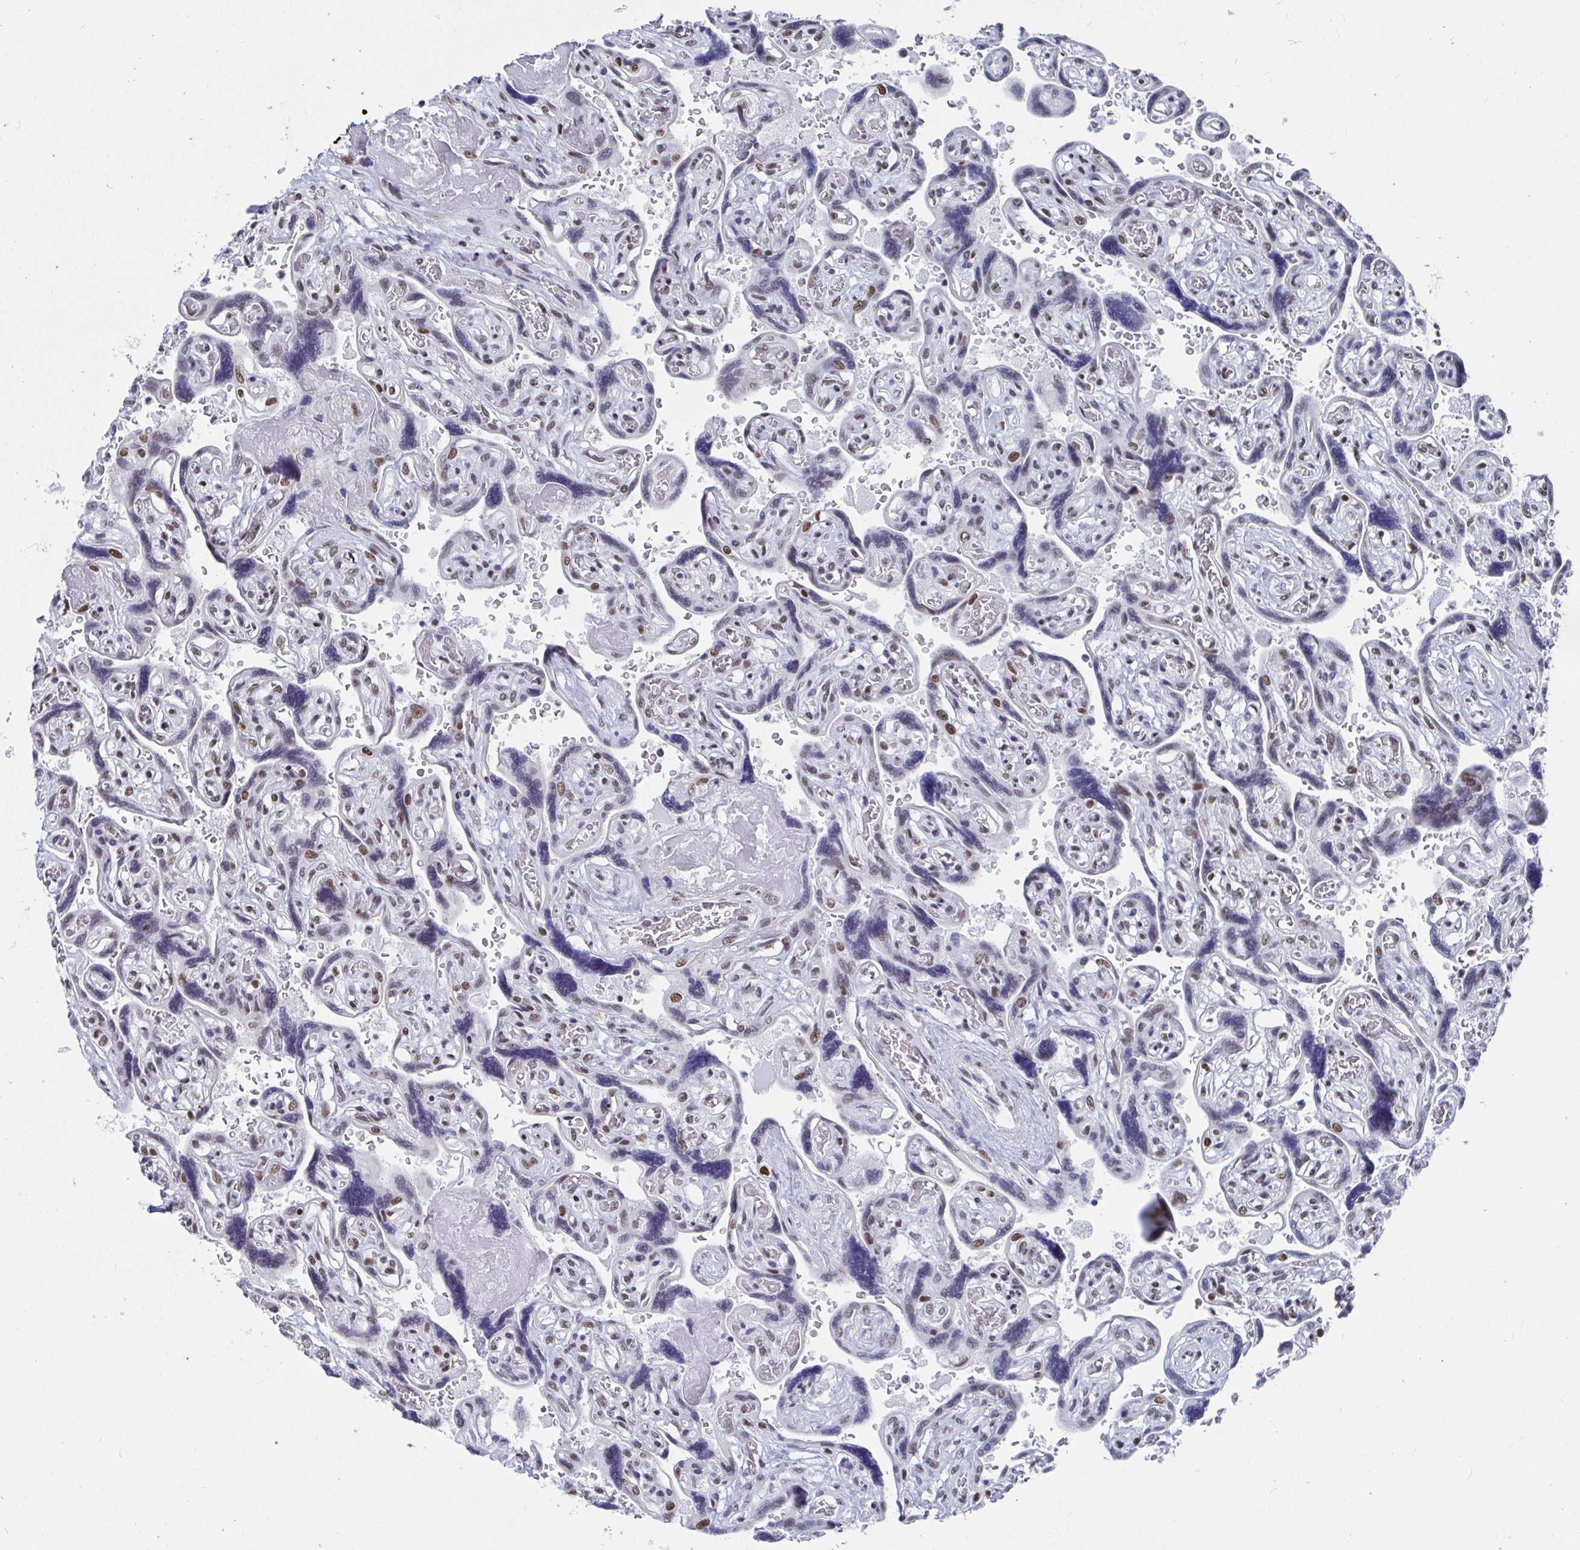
{"staining": {"intensity": "moderate", "quantity": ">75%", "location": "nuclear"}, "tissue": "placenta", "cell_type": "Decidual cells", "image_type": "normal", "snomed": [{"axis": "morphology", "description": "Normal tissue, NOS"}, {"axis": "topography", "description": "Placenta"}], "caption": "Immunohistochemistry micrograph of normal placenta stained for a protein (brown), which displays medium levels of moderate nuclear staining in about >75% of decidual cells.", "gene": "SIRT7", "patient": {"sex": "female", "age": 32}}